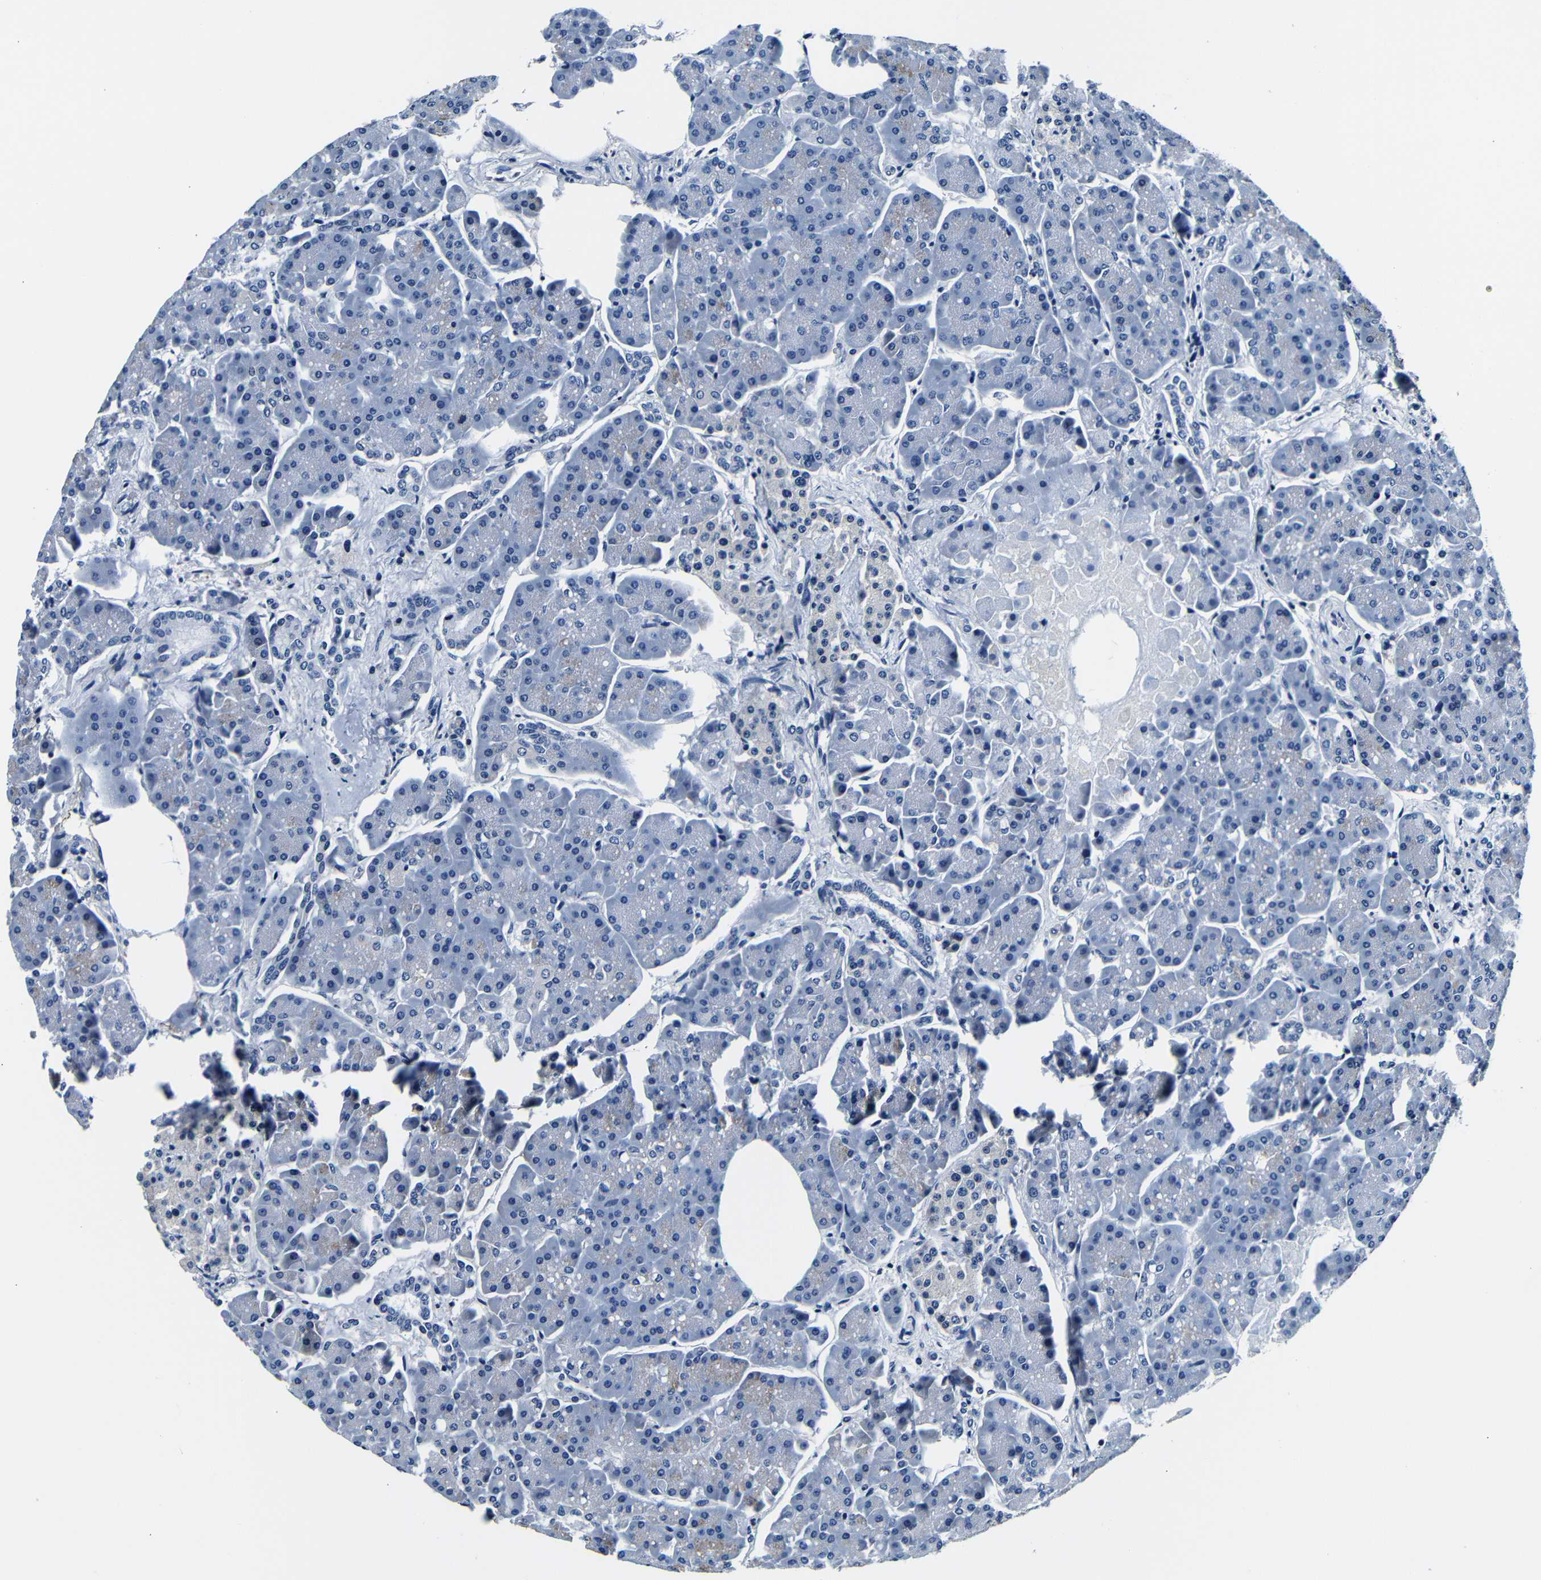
{"staining": {"intensity": "weak", "quantity": "<25%", "location": "cytoplasmic/membranous"}, "tissue": "pancreas", "cell_type": "Exocrine glandular cells", "image_type": "normal", "snomed": [{"axis": "morphology", "description": "Normal tissue, NOS"}, {"axis": "topography", "description": "Pancreas"}], "caption": "Immunohistochemistry (IHC) image of unremarkable human pancreas stained for a protein (brown), which demonstrates no expression in exocrine glandular cells.", "gene": "GP1BA", "patient": {"sex": "female", "age": 70}}